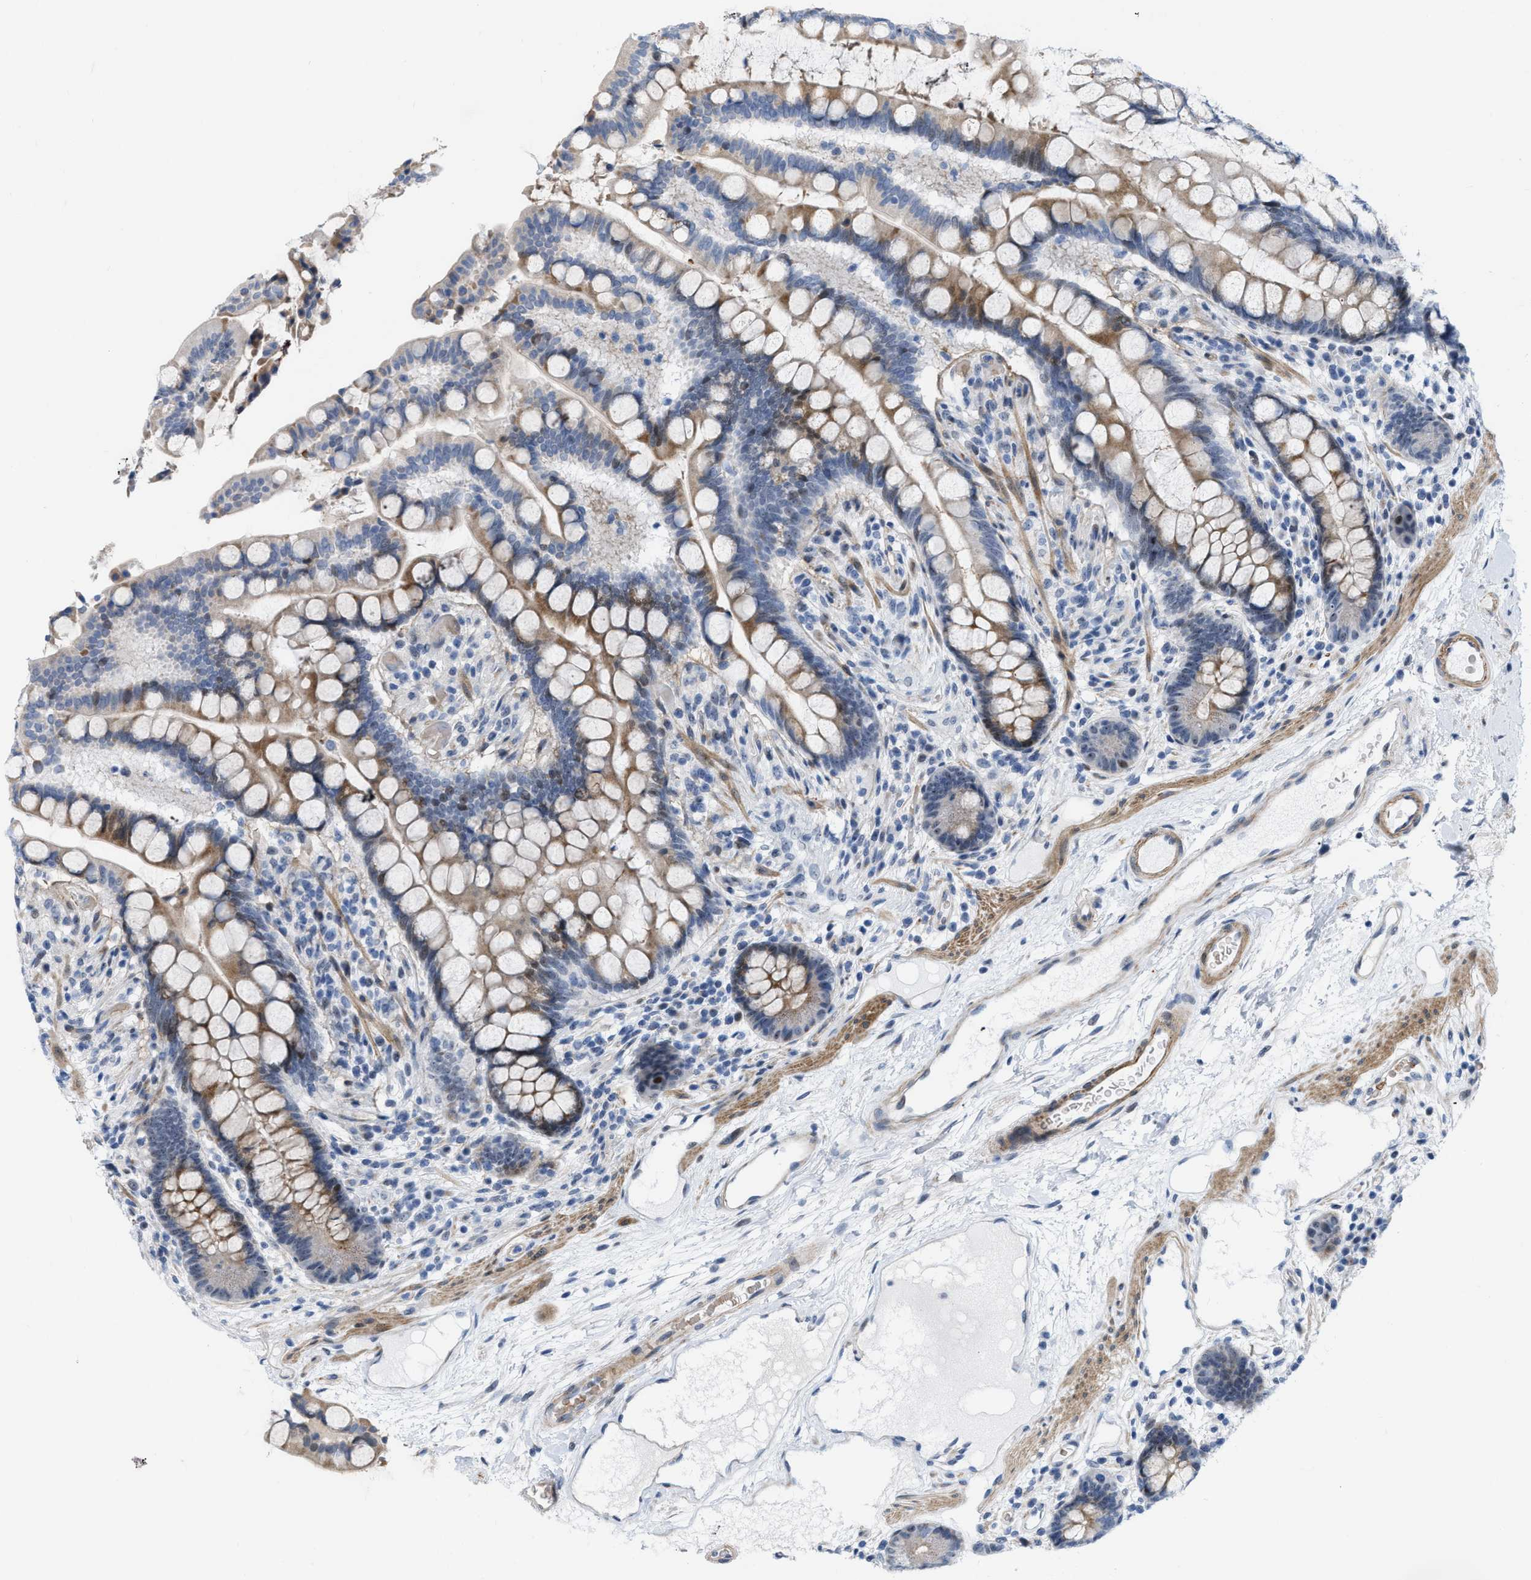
{"staining": {"intensity": "moderate", "quantity": ">75%", "location": "cytoplasmic/membranous"}, "tissue": "colon", "cell_type": "Endothelial cells", "image_type": "normal", "snomed": [{"axis": "morphology", "description": "Normal tissue, NOS"}, {"axis": "topography", "description": "Colon"}], "caption": "DAB (3,3'-diaminobenzidine) immunohistochemical staining of unremarkable human colon demonstrates moderate cytoplasmic/membranous protein staining in about >75% of endothelial cells. Using DAB (3,3'-diaminobenzidine) (brown) and hematoxylin (blue) stains, captured at high magnification using brightfield microscopy.", "gene": "POLR1F", "patient": {"sex": "male", "age": 73}}